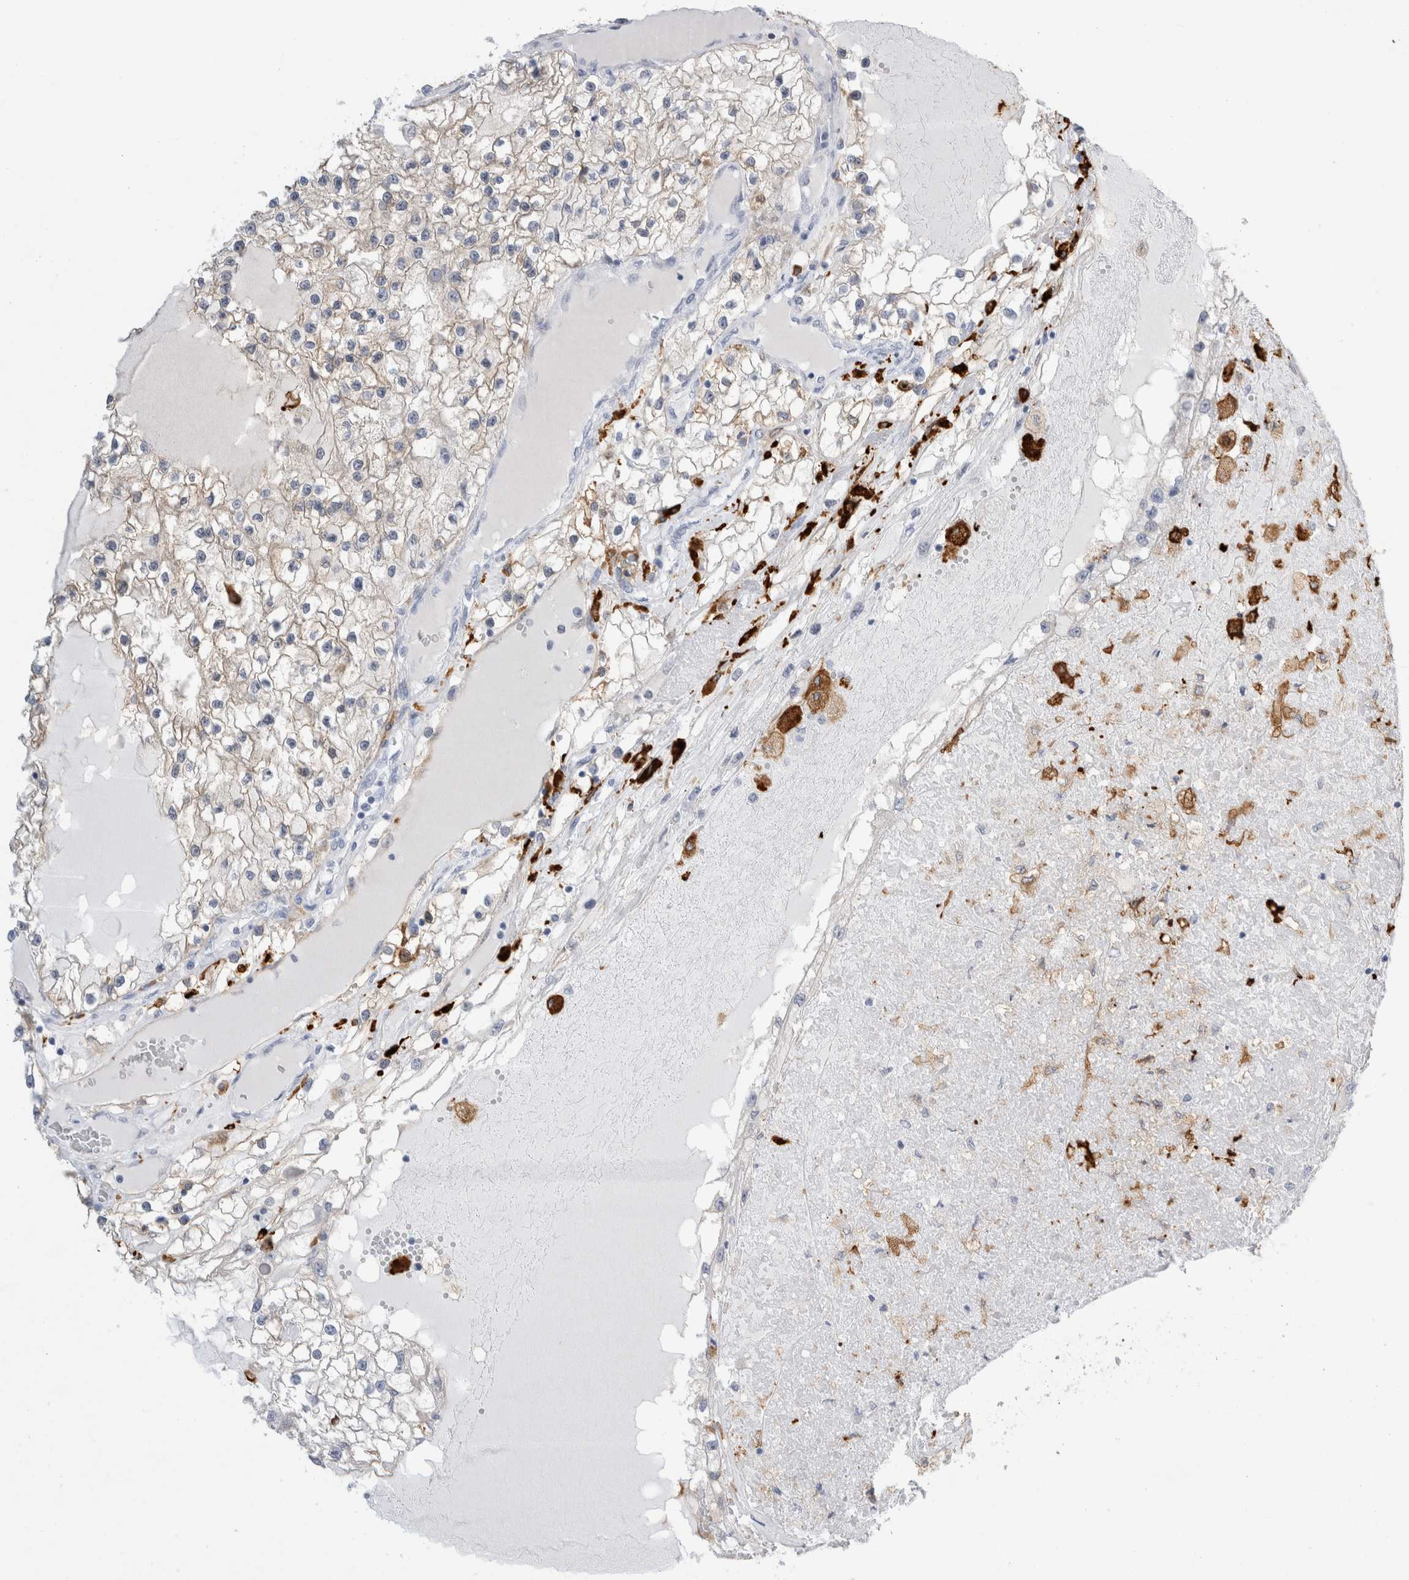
{"staining": {"intensity": "weak", "quantity": "<25%", "location": "cytoplasmic/membranous"}, "tissue": "renal cancer", "cell_type": "Tumor cells", "image_type": "cancer", "snomed": [{"axis": "morphology", "description": "Adenocarcinoma, NOS"}, {"axis": "topography", "description": "Kidney"}], "caption": "Immunohistochemistry (IHC) image of renal cancer stained for a protein (brown), which shows no expression in tumor cells.", "gene": "NAPEPLD", "patient": {"sex": "male", "age": 68}}